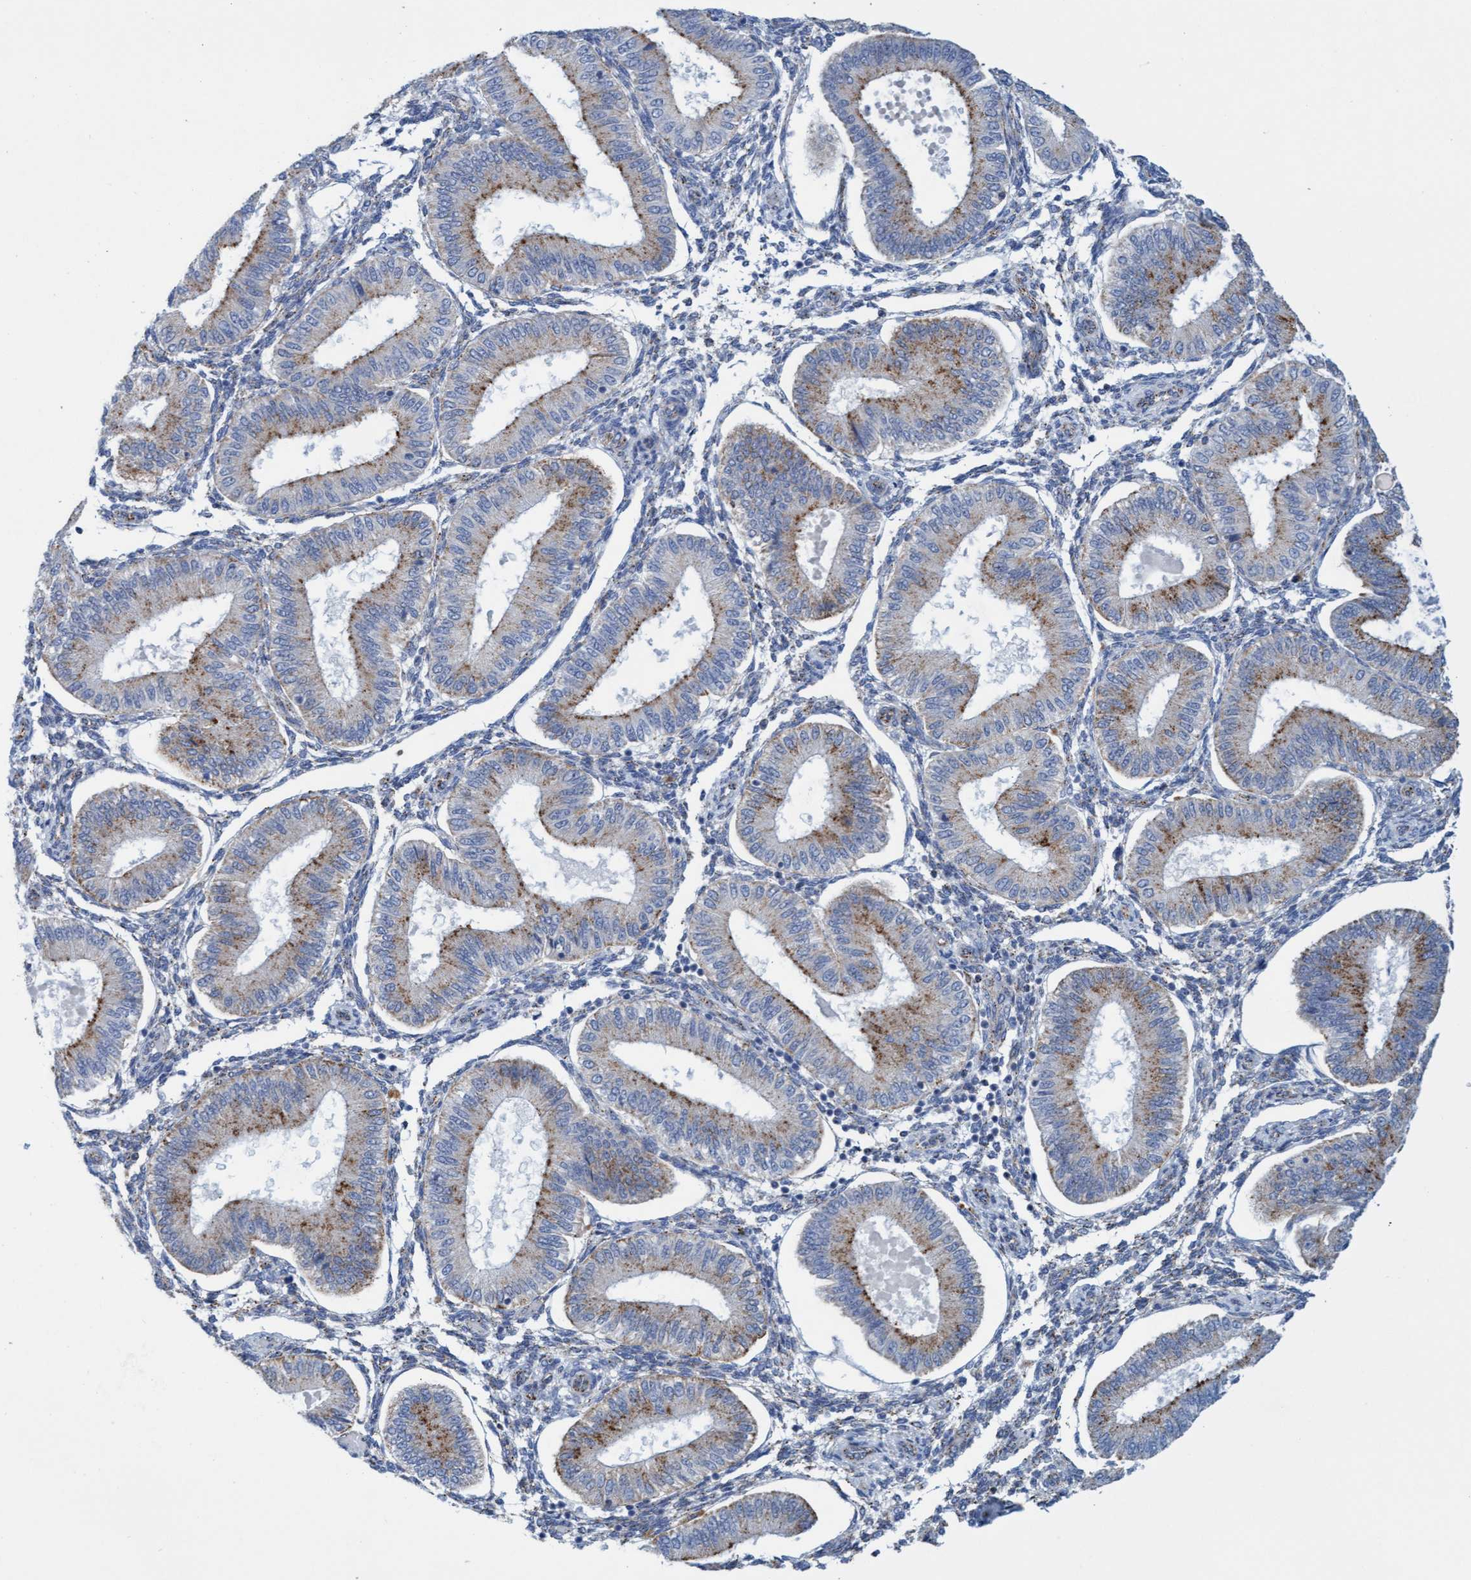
{"staining": {"intensity": "negative", "quantity": "none", "location": "none"}, "tissue": "endometrium", "cell_type": "Cells in endometrial stroma", "image_type": "normal", "snomed": [{"axis": "morphology", "description": "Normal tissue, NOS"}, {"axis": "topography", "description": "Endometrium"}], "caption": "A photomicrograph of human endometrium is negative for staining in cells in endometrial stroma. (Immunohistochemistry (ihc), brightfield microscopy, high magnification).", "gene": "SGSH", "patient": {"sex": "female", "age": 39}}